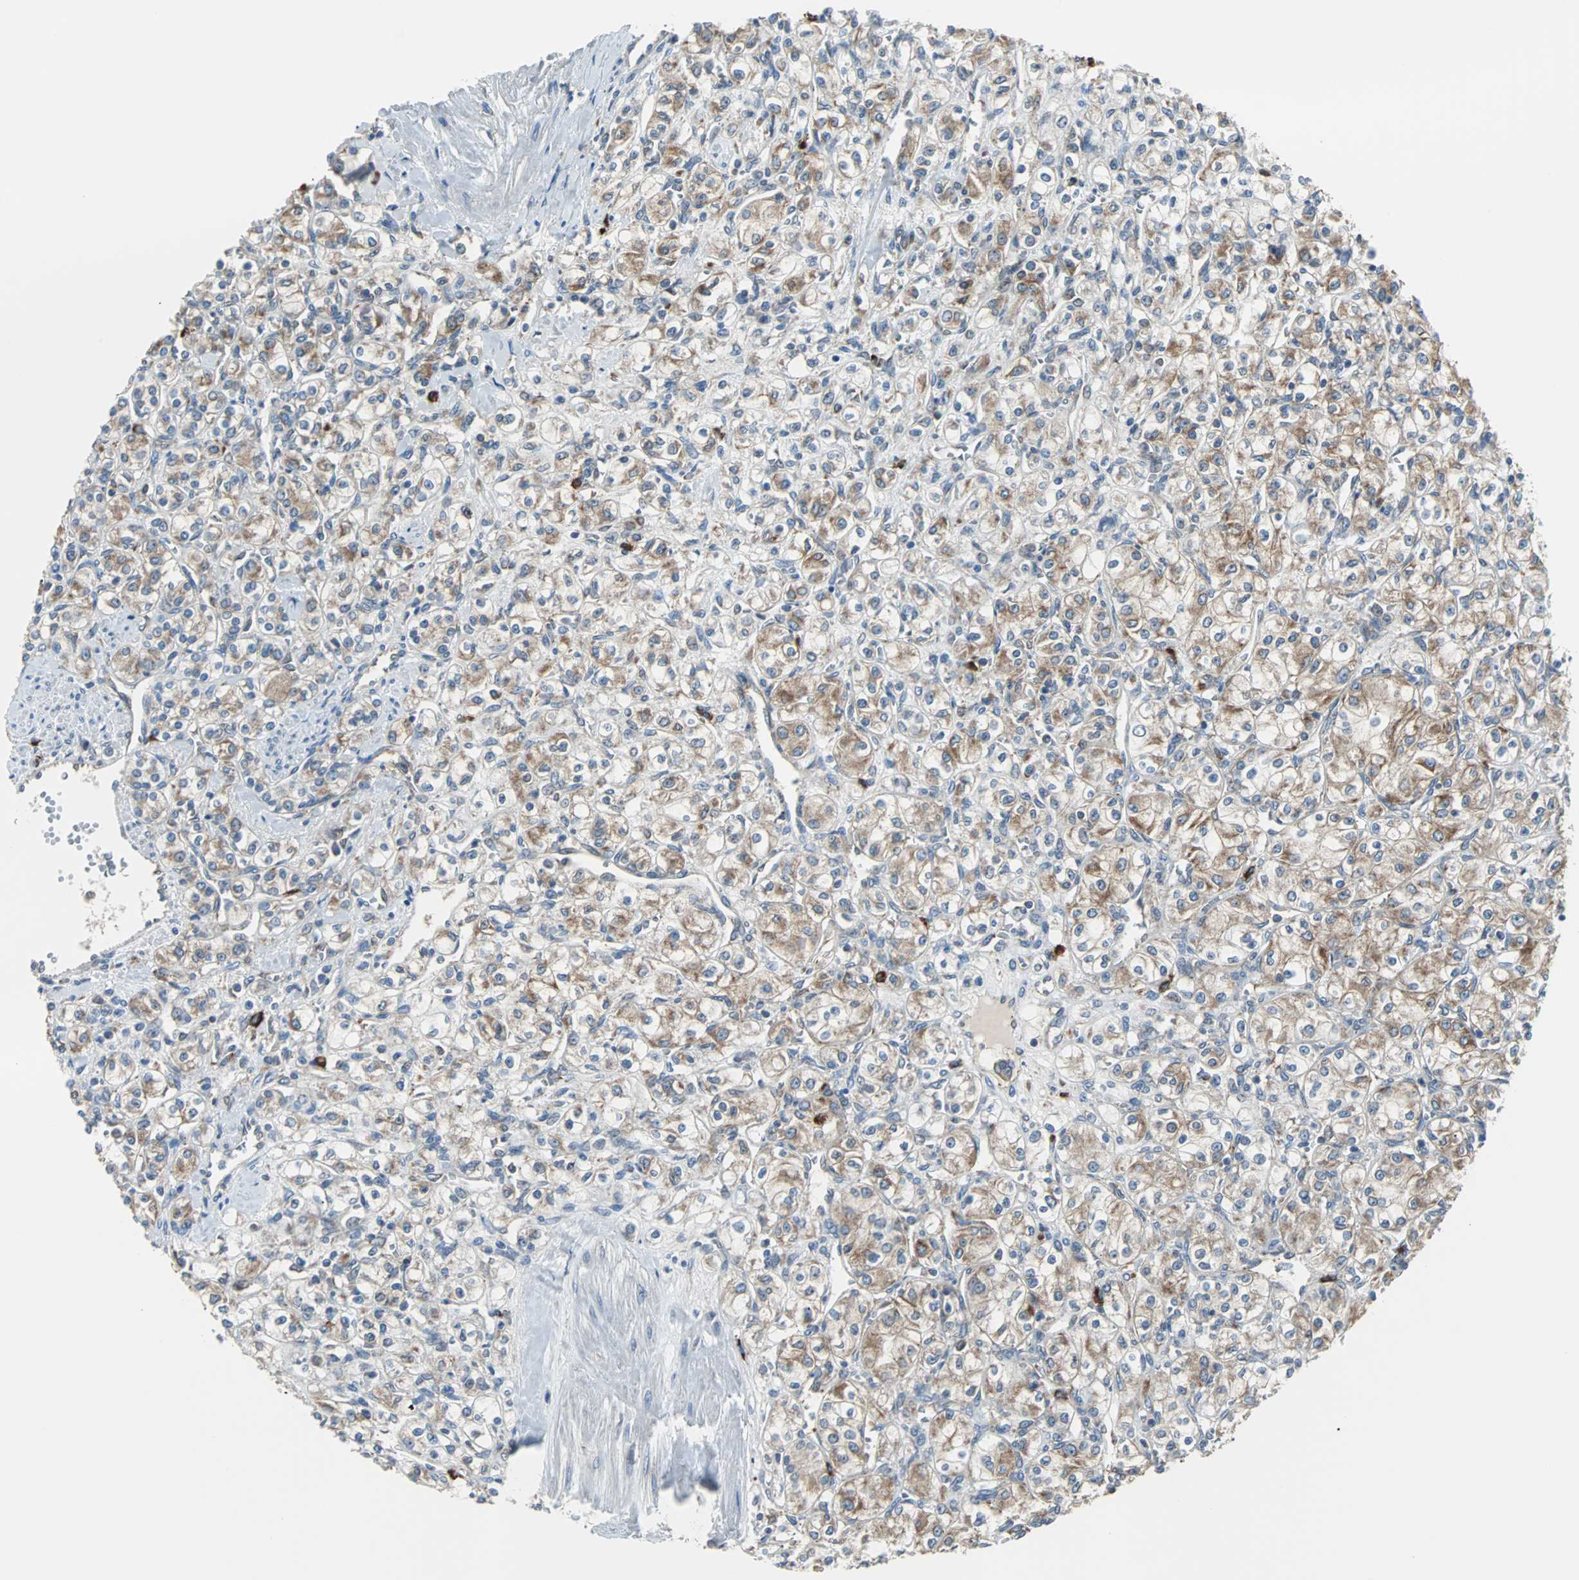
{"staining": {"intensity": "weak", "quantity": "25%-75%", "location": "cytoplasmic/membranous"}, "tissue": "renal cancer", "cell_type": "Tumor cells", "image_type": "cancer", "snomed": [{"axis": "morphology", "description": "Adenocarcinoma, NOS"}, {"axis": "topography", "description": "Kidney"}], "caption": "IHC (DAB) staining of human adenocarcinoma (renal) reveals weak cytoplasmic/membranous protein positivity in approximately 25%-75% of tumor cells. The protein is stained brown, and the nuclei are stained in blue (DAB (3,3'-diaminobenzidine) IHC with brightfield microscopy, high magnification).", "gene": "PDIA4", "patient": {"sex": "male", "age": 77}}